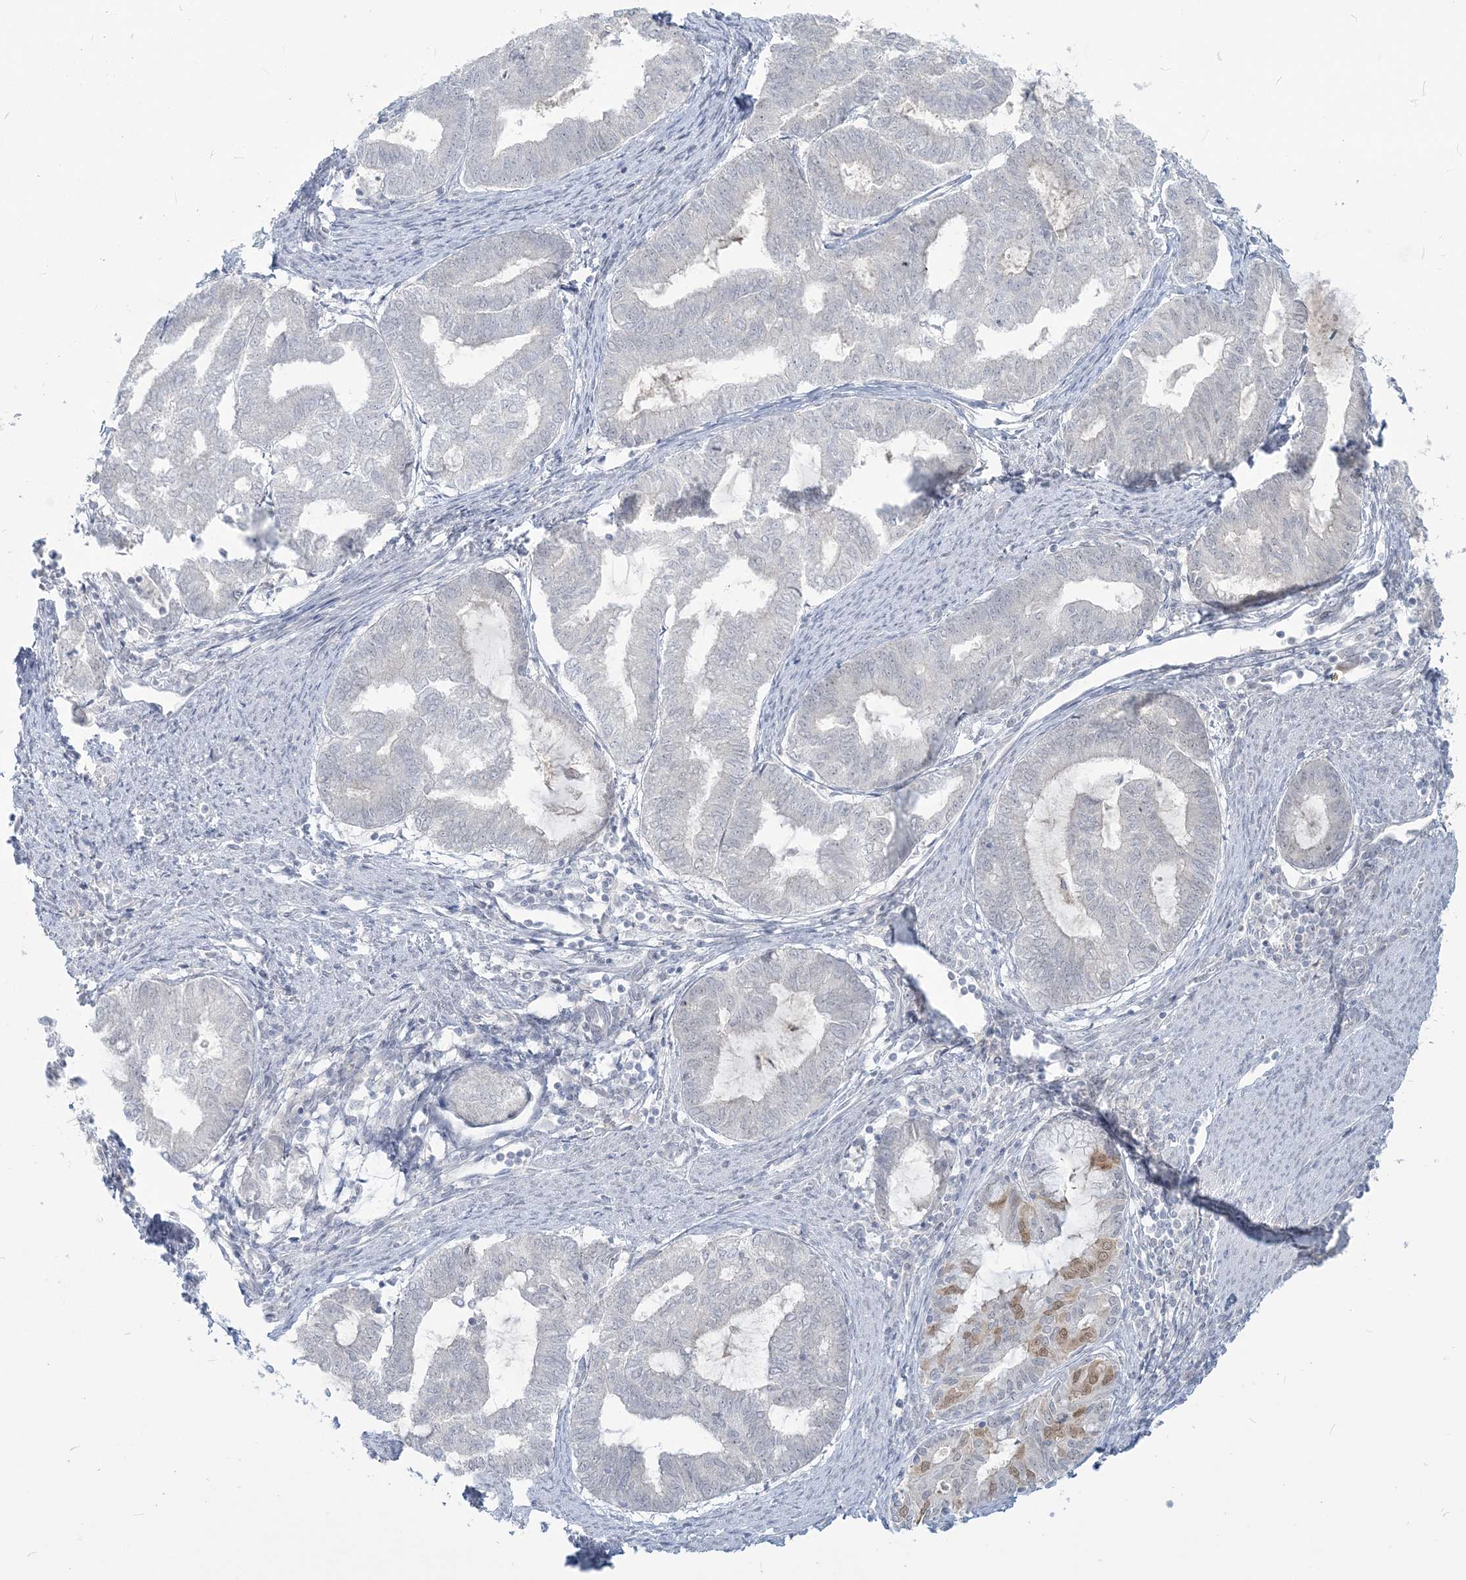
{"staining": {"intensity": "negative", "quantity": "none", "location": "none"}, "tissue": "endometrial cancer", "cell_type": "Tumor cells", "image_type": "cancer", "snomed": [{"axis": "morphology", "description": "Adenocarcinoma, NOS"}, {"axis": "topography", "description": "Endometrium"}], "caption": "Immunohistochemistry (IHC) histopathology image of endometrial cancer stained for a protein (brown), which demonstrates no positivity in tumor cells.", "gene": "SDAD1", "patient": {"sex": "female", "age": 79}}